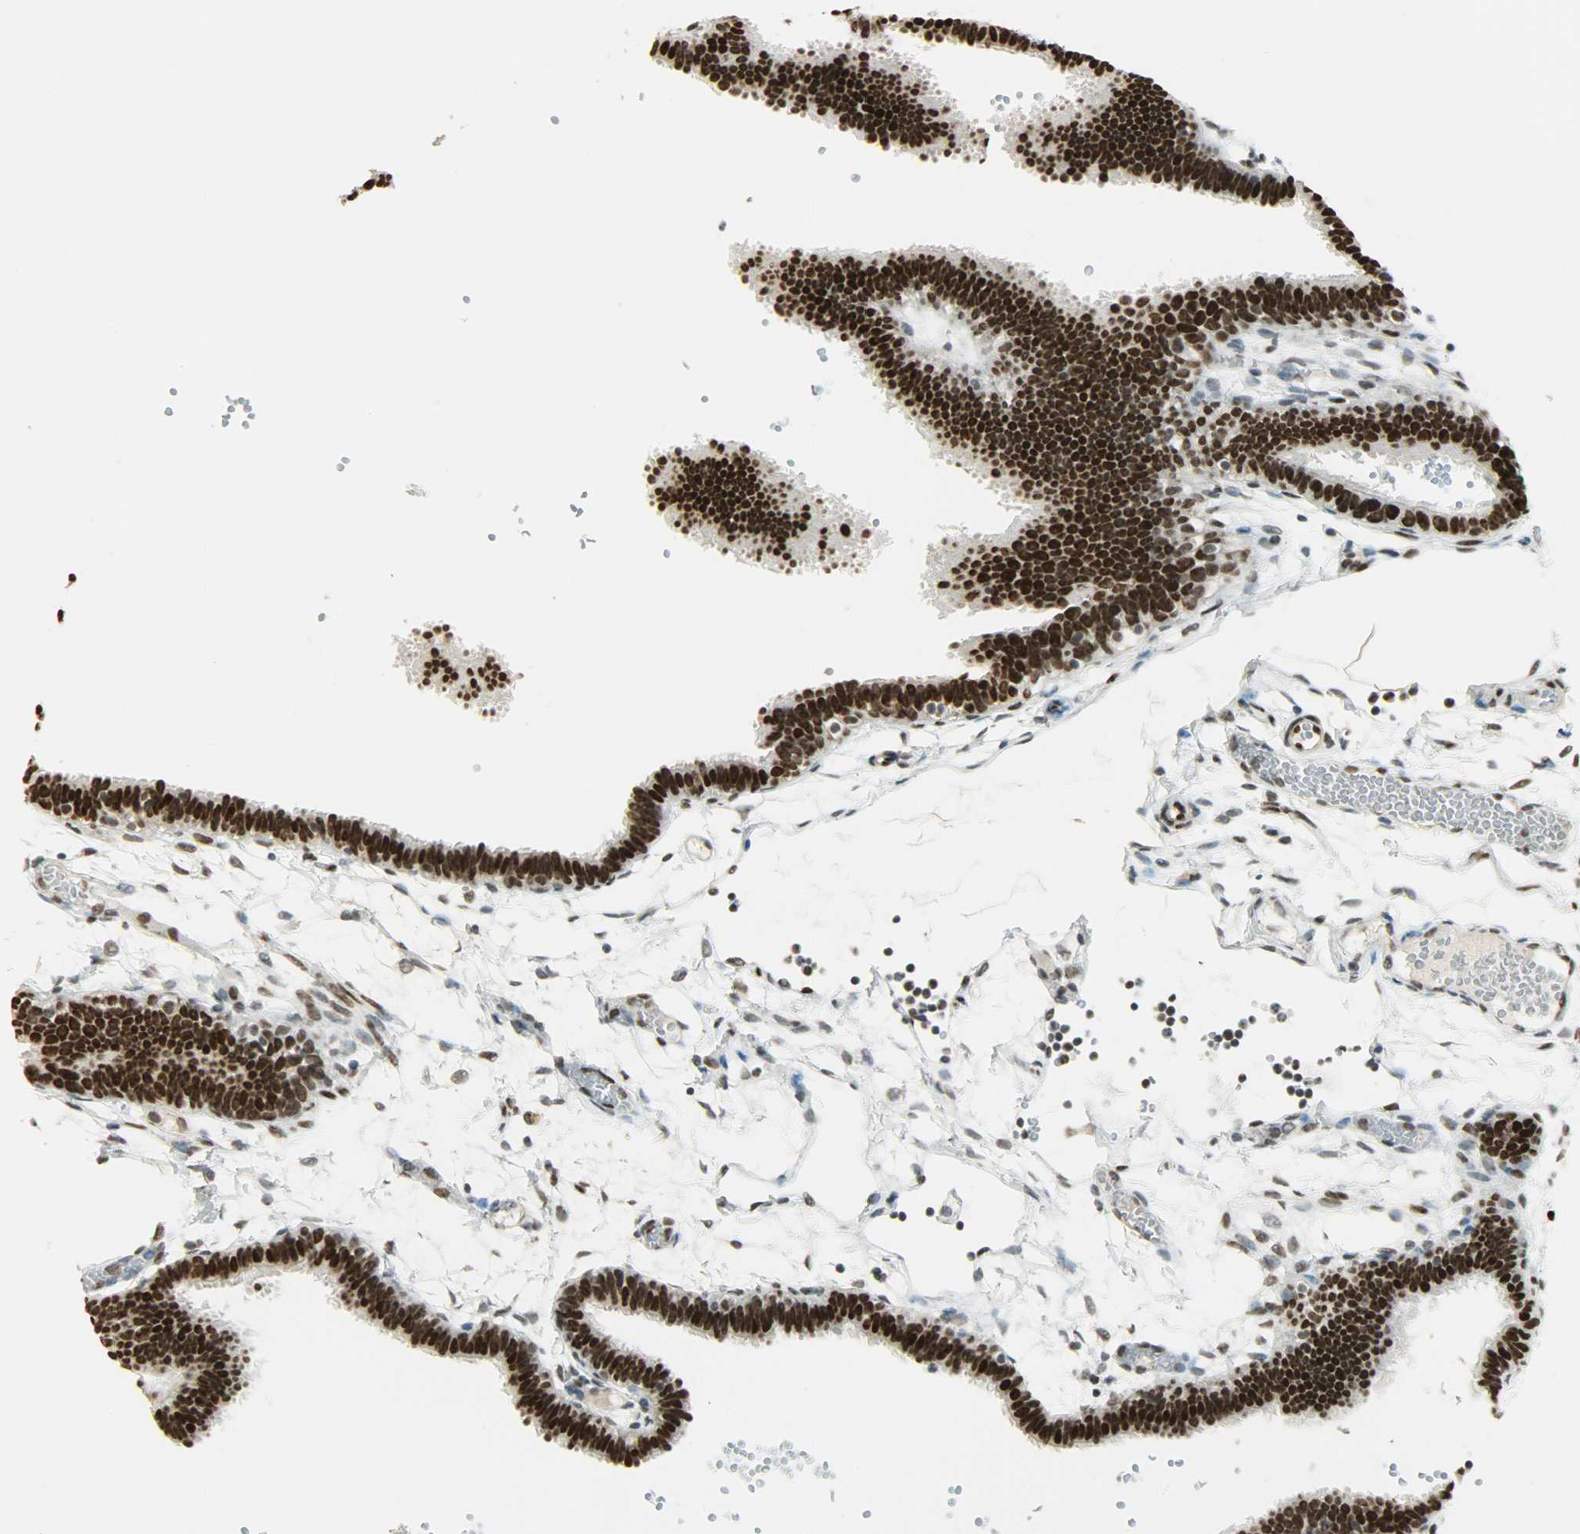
{"staining": {"intensity": "strong", "quantity": ">75%", "location": "nuclear"}, "tissue": "fallopian tube", "cell_type": "Glandular cells", "image_type": "normal", "snomed": [{"axis": "morphology", "description": "Normal tissue, NOS"}, {"axis": "topography", "description": "Fallopian tube"}], "caption": "IHC photomicrograph of unremarkable fallopian tube stained for a protein (brown), which exhibits high levels of strong nuclear positivity in about >75% of glandular cells.", "gene": "MYEF2", "patient": {"sex": "female", "age": 29}}